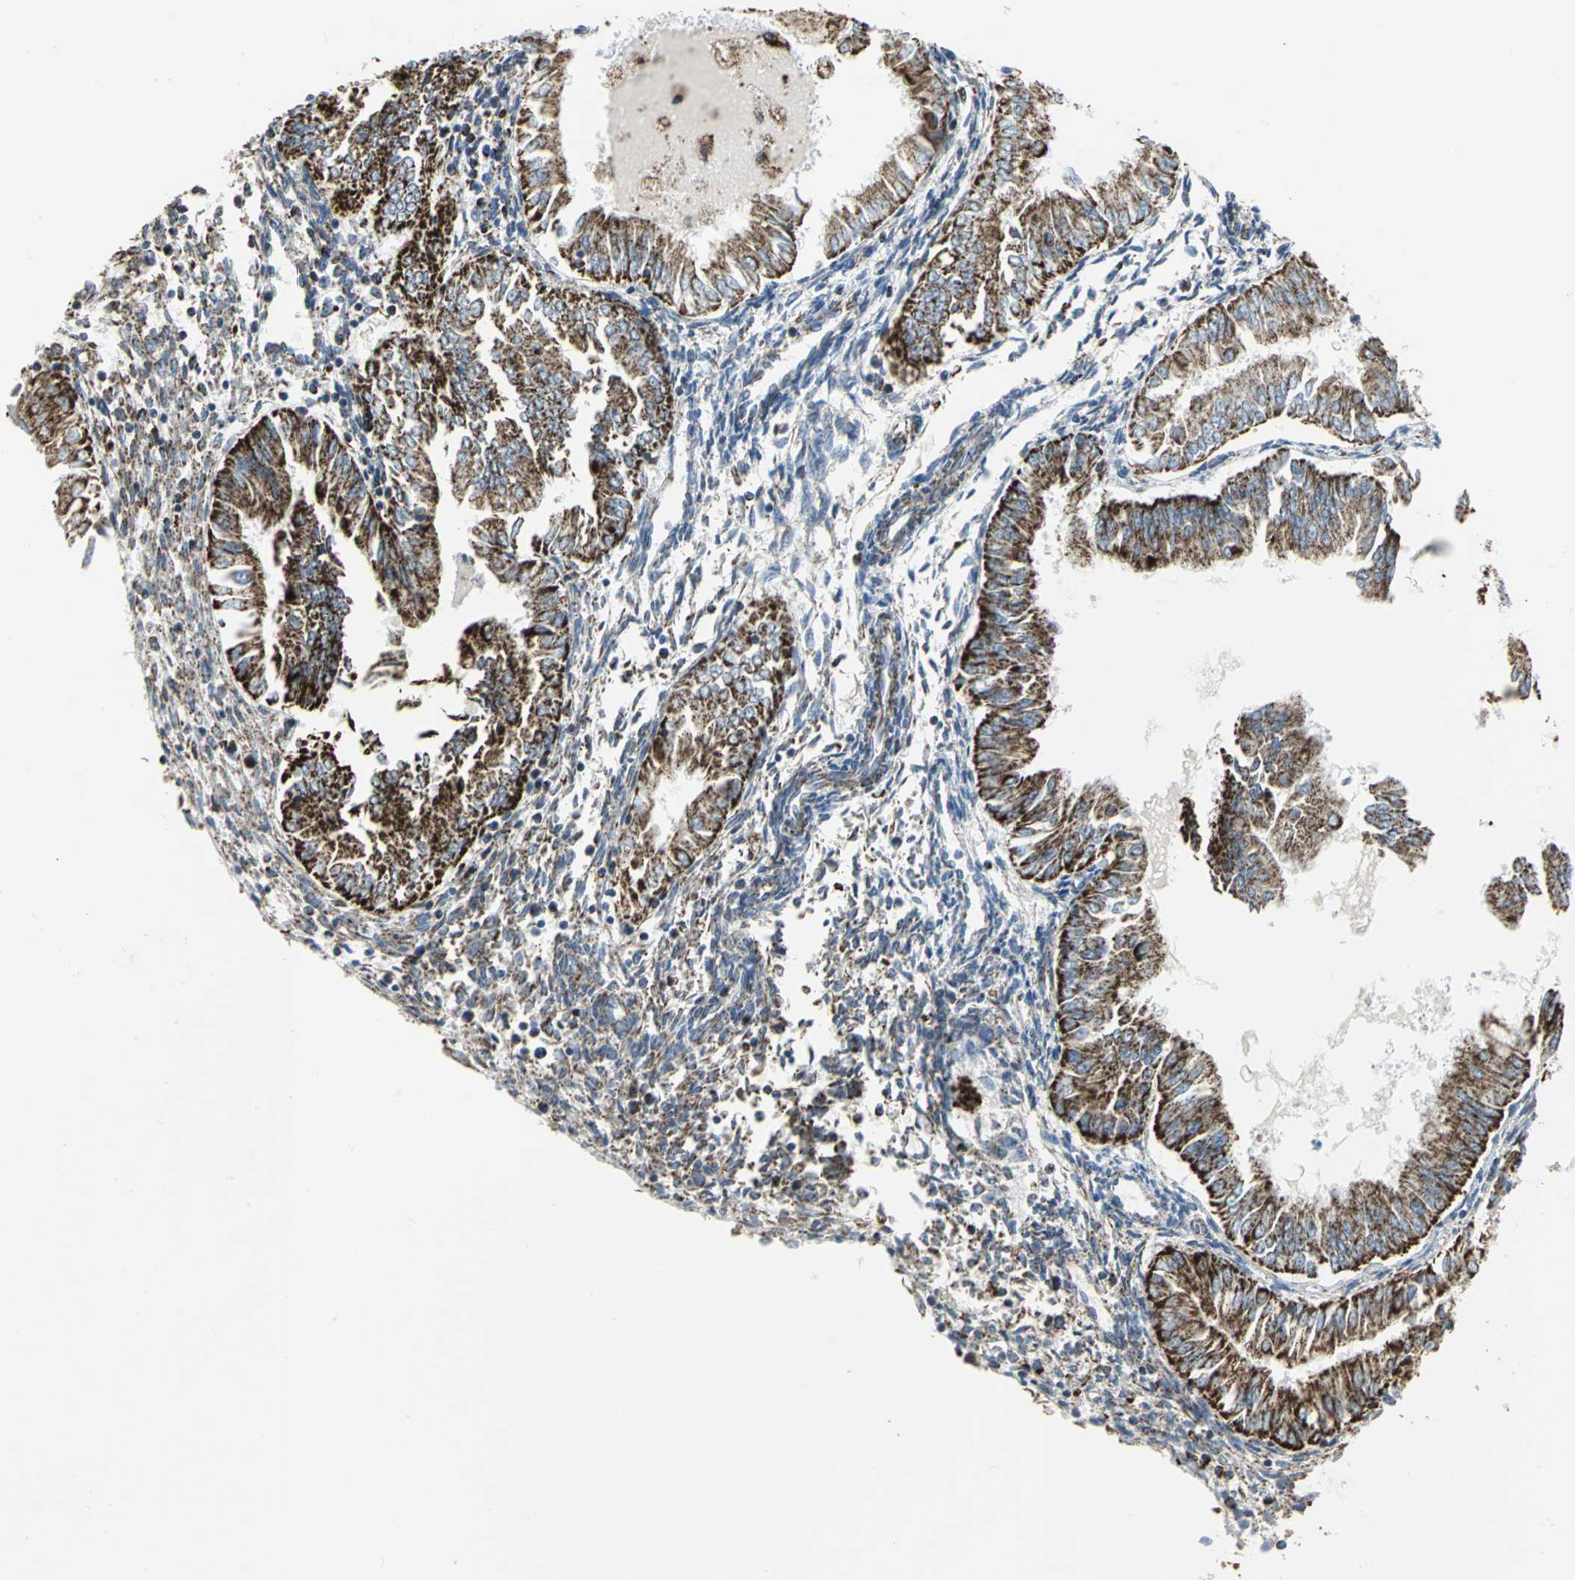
{"staining": {"intensity": "moderate", "quantity": ">75%", "location": "cytoplasmic/membranous"}, "tissue": "endometrial cancer", "cell_type": "Tumor cells", "image_type": "cancer", "snomed": [{"axis": "morphology", "description": "Adenocarcinoma, NOS"}, {"axis": "topography", "description": "Endometrium"}], "caption": "Endometrial cancer stained for a protein exhibits moderate cytoplasmic/membranous positivity in tumor cells. The staining is performed using DAB (3,3'-diaminobenzidine) brown chromogen to label protein expression. The nuclei are counter-stained blue using hematoxylin.", "gene": "NTRK1", "patient": {"sex": "female", "age": 53}}